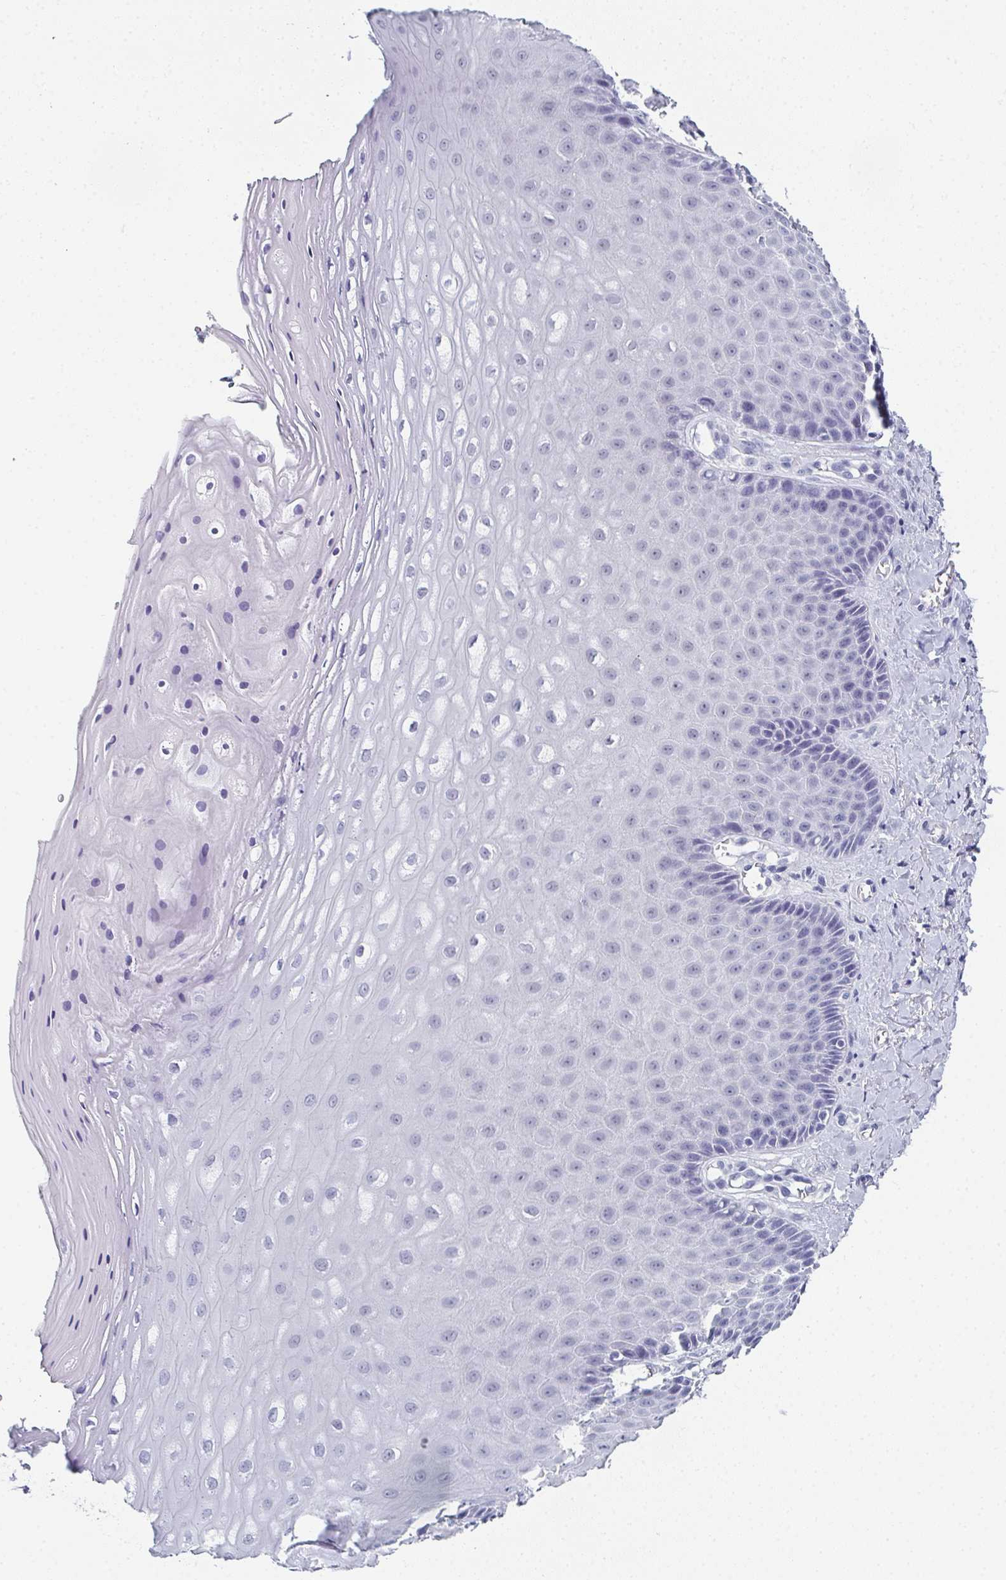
{"staining": {"intensity": "negative", "quantity": "none", "location": "none"}, "tissue": "vagina", "cell_type": "Squamous epithelial cells", "image_type": "normal", "snomed": [{"axis": "morphology", "description": "Normal tissue, NOS"}, {"axis": "topography", "description": "Vagina"}], "caption": "Immunohistochemistry photomicrograph of benign human vagina stained for a protein (brown), which shows no expression in squamous epithelial cells.", "gene": "PYCR3", "patient": {"sex": "female", "age": 83}}